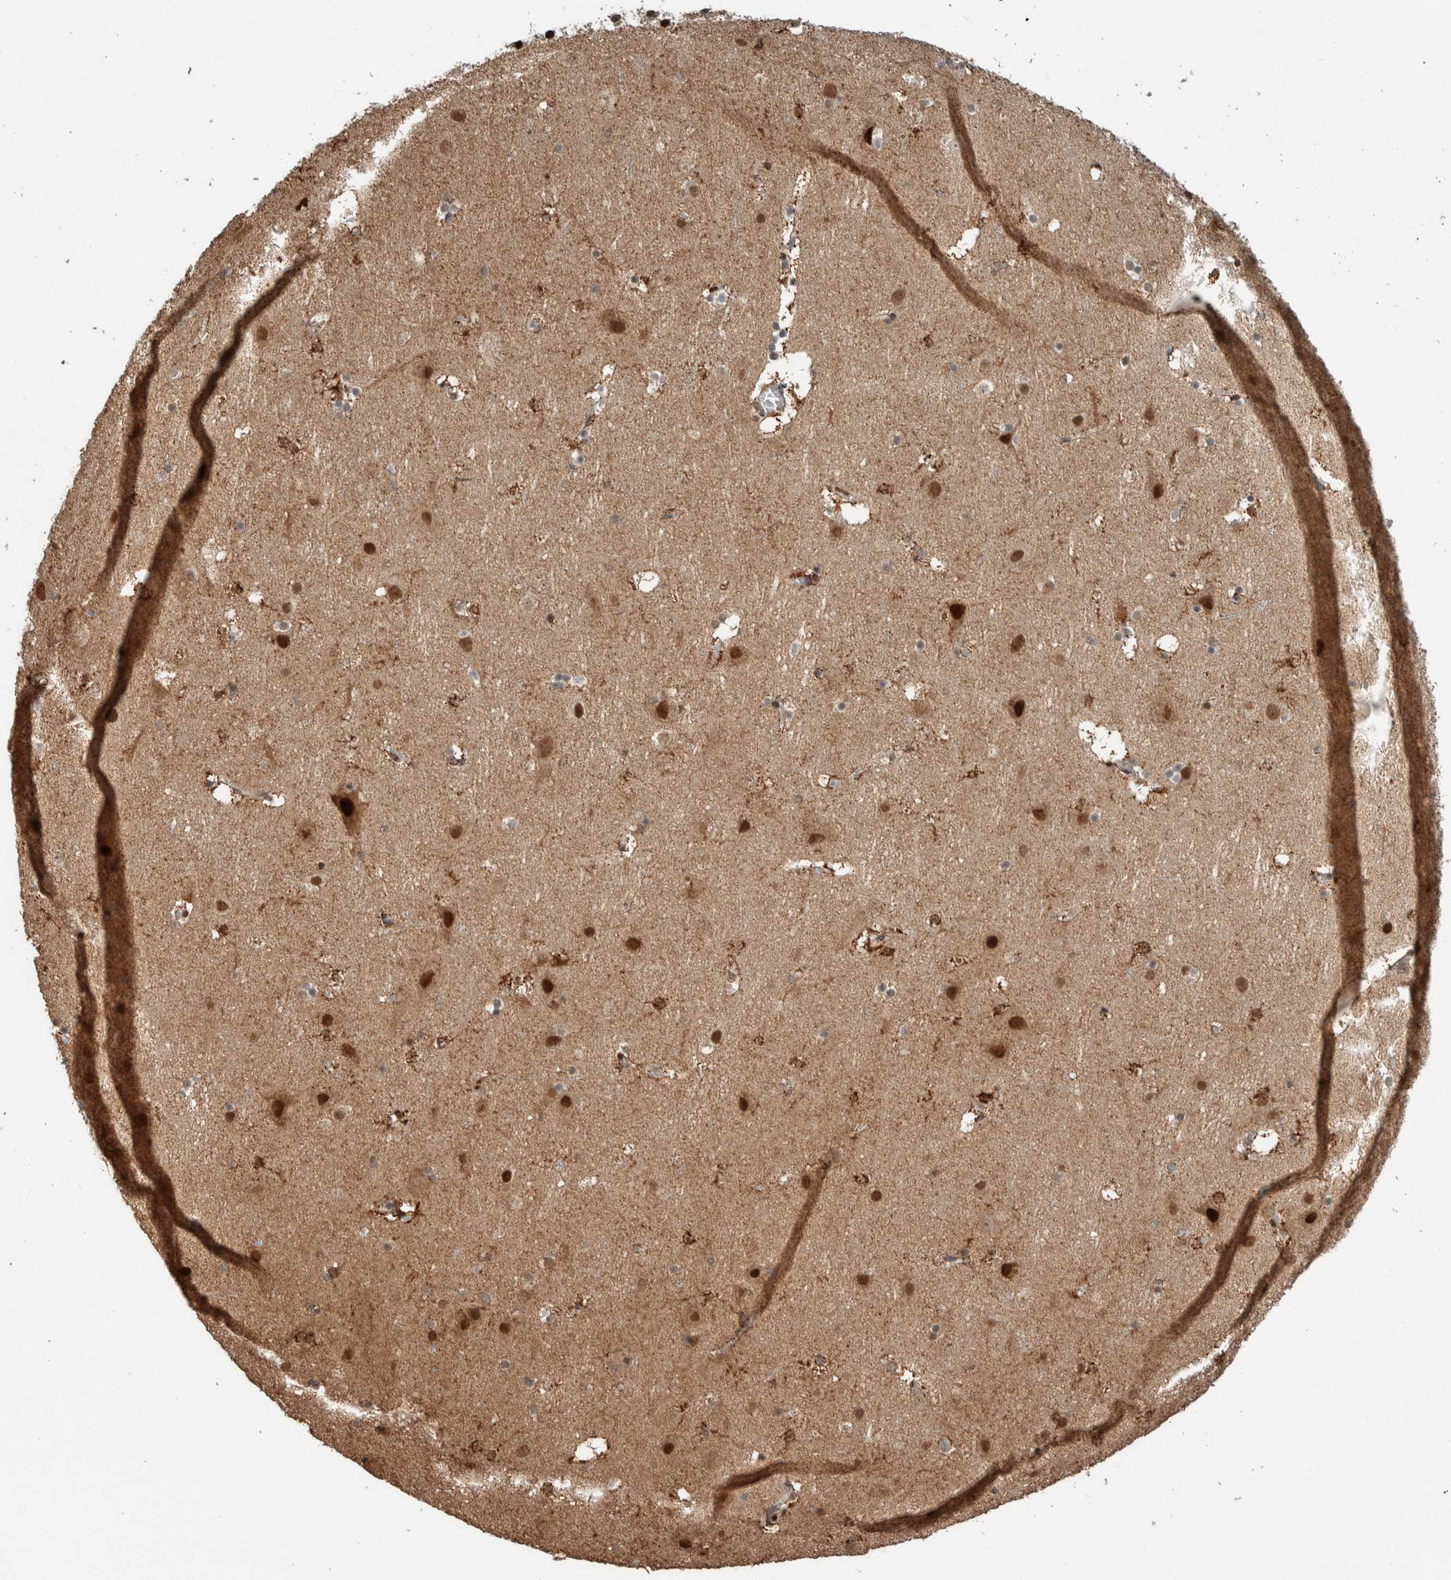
{"staining": {"intensity": "moderate", "quantity": ">75%", "location": "cytoplasmic/membranous,nuclear"}, "tissue": "cerebral cortex", "cell_type": "Endothelial cells", "image_type": "normal", "snomed": [{"axis": "morphology", "description": "Normal tissue, NOS"}, {"axis": "topography", "description": "Cerebral cortex"}], "caption": "Cerebral cortex stained with a brown dye reveals moderate cytoplasmic/membranous,nuclear positive expression in approximately >75% of endothelial cells.", "gene": "TNRC18", "patient": {"sex": "male", "age": 45}}